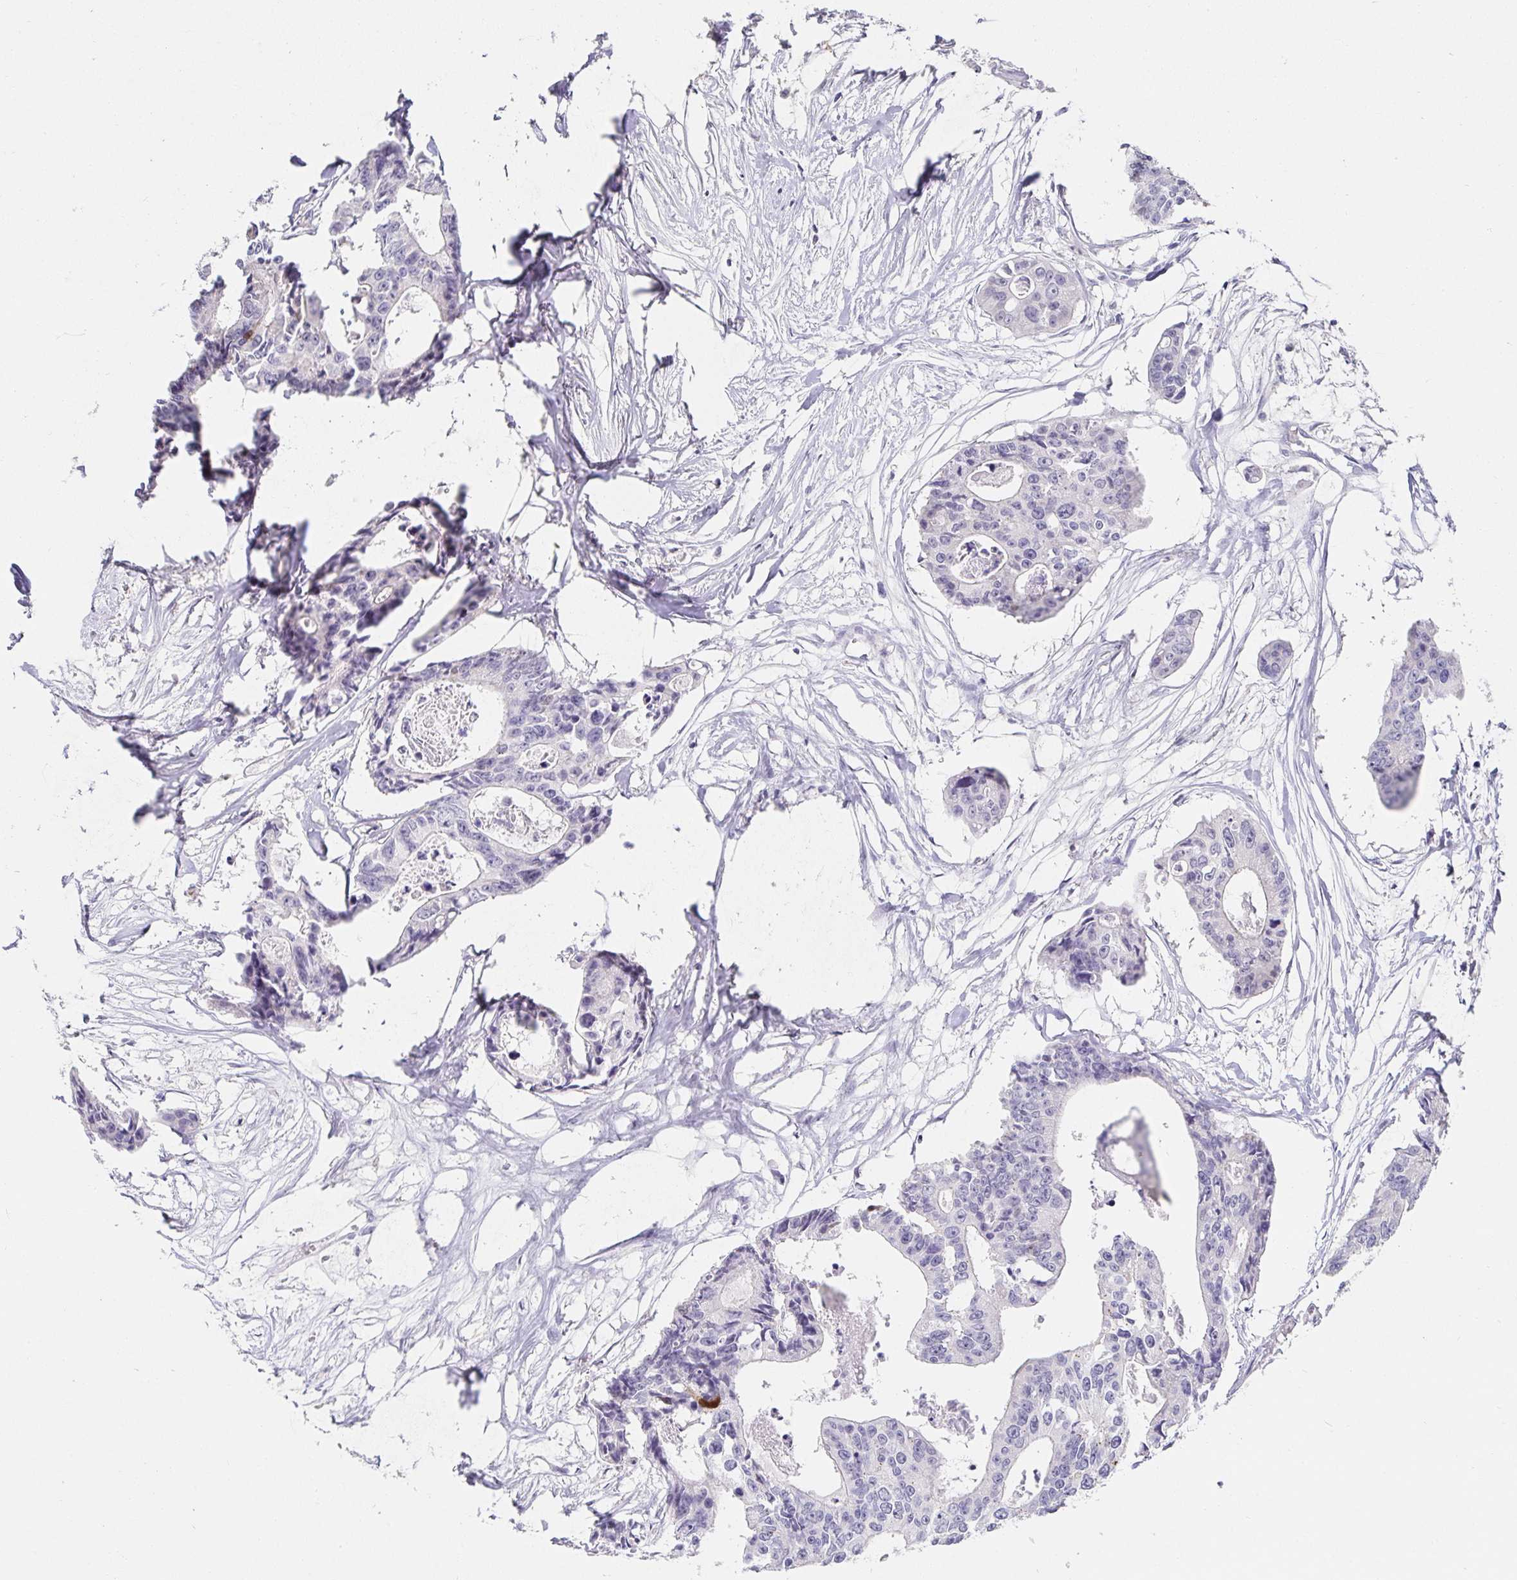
{"staining": {"intensity": "negative", "quantity": "none", "location": "none"}, "tissue": "colorectal cancer", "cell_type": "Tumor cells", "image_type": "cancer", "snomed": [{"axis": "morphology", "description": "Adenocarcinoma, NOS"}, {"axis": "topography", "description": "Rectum"}], "caption": "Colorectal cancer stained for a protein using immunohistochemistry (IHC) demonstrates no positivity tumor cells.", "gene": "PDX1", "patient": {"sex": "male", "age": 57}}